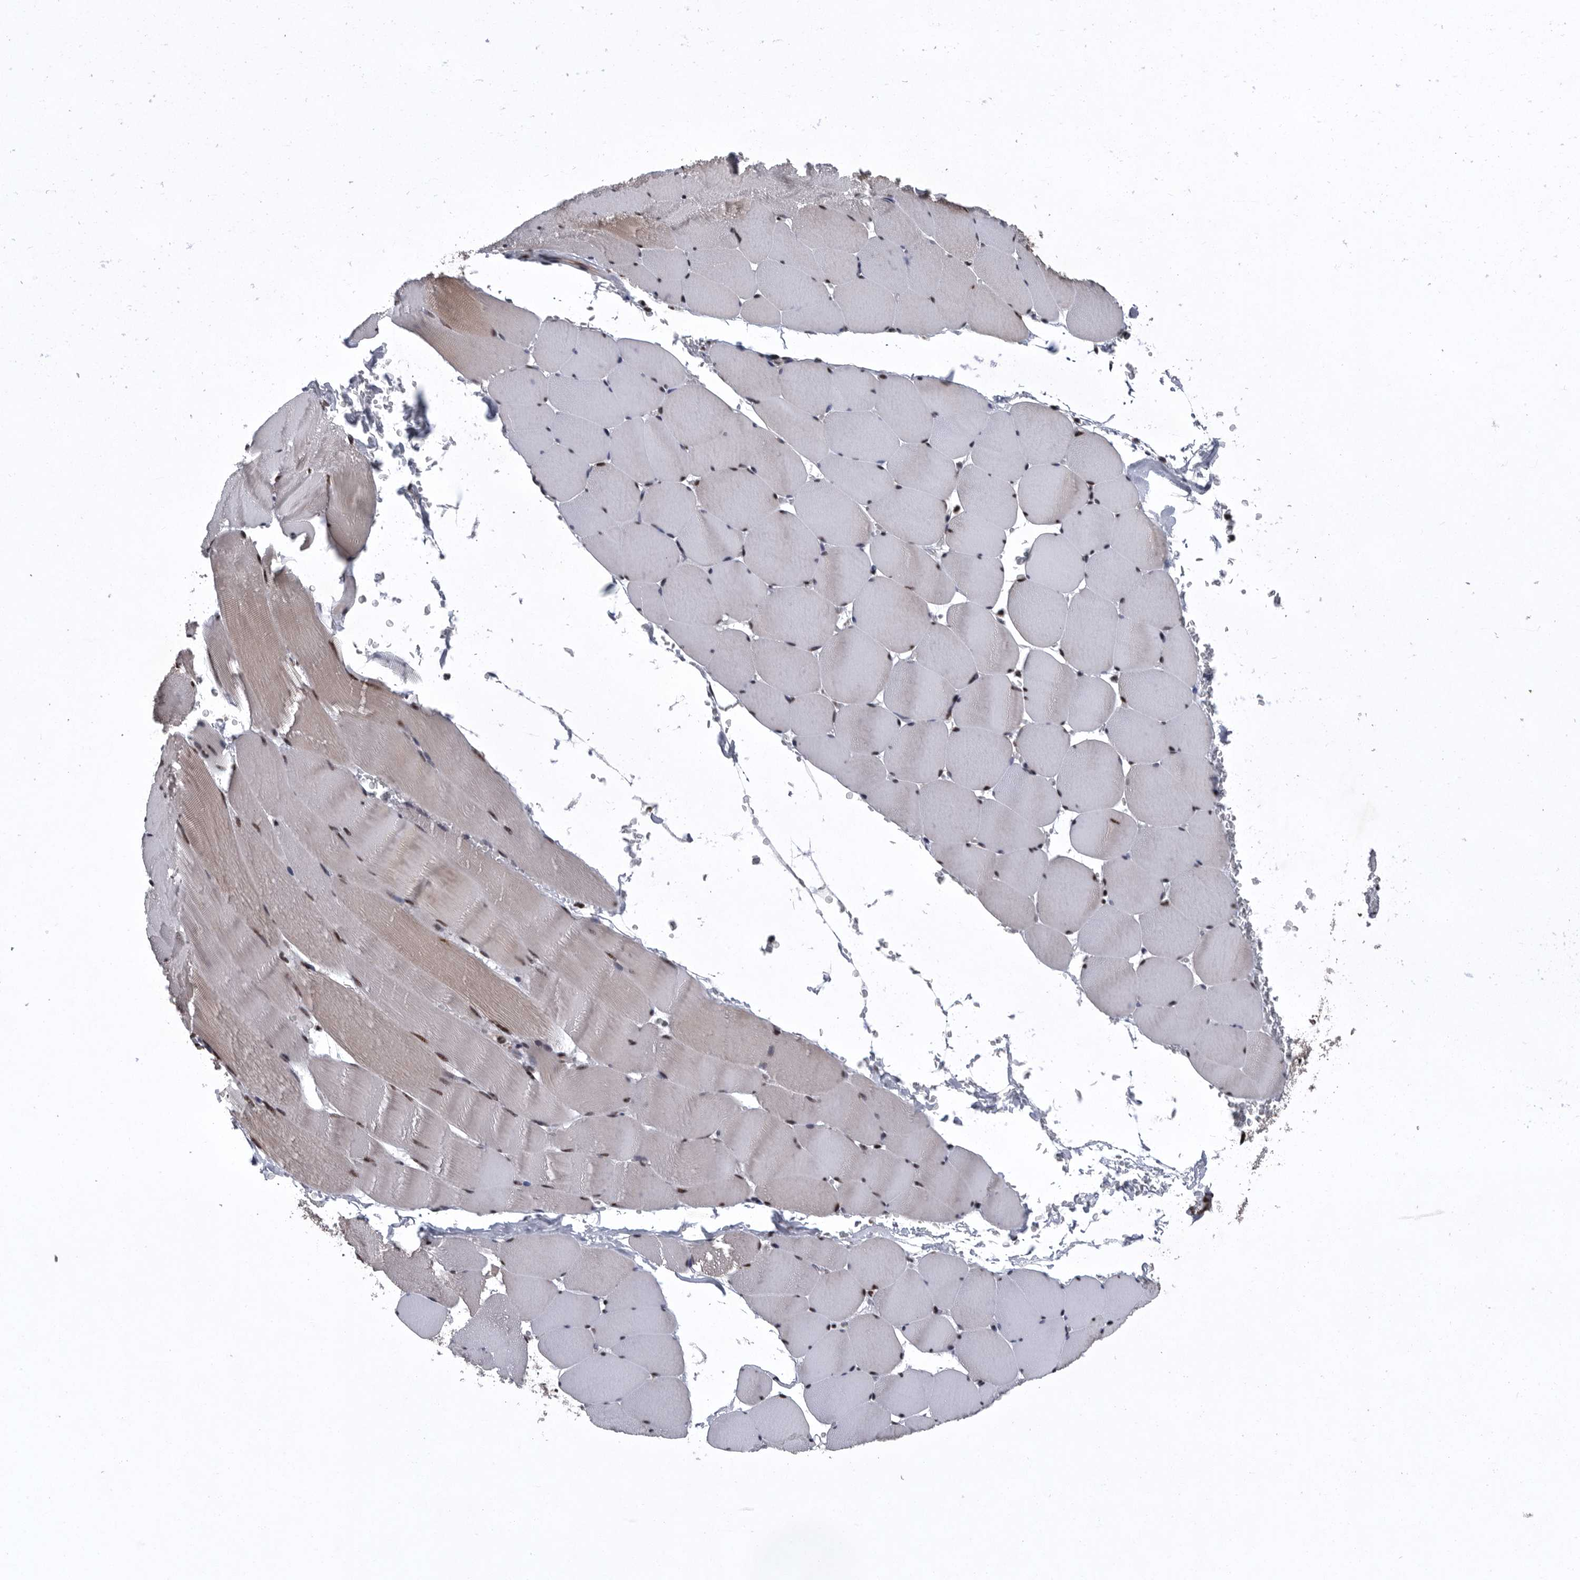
{"staining": {"intensity": "strong", "quantity": ">75%", "location": "nuclear"}, "tissue": "skeletal muscle", "cell_type": "Myocytes", "image_type": "normal", "snomed": [{"axis": "morphology", "description": "Normal tissue, NOS"}, {"axis": "topography", "description": "Skeletal muscle"}], "caption": "Immunohistochemistry (IHC) staining of benign skeletal muscle, which reveals high levels of strong nuclear staining in approximately >75% of myocytes indicating strong nuclear protein expression. The staining was performed using DAB (3,3'-diaminobenzidine) (brown) for protein detection and nuclei were counterstained in hematoxylin (blue).", "gene": "SENP7", "patient": {"sex": "male", "age": 62}}